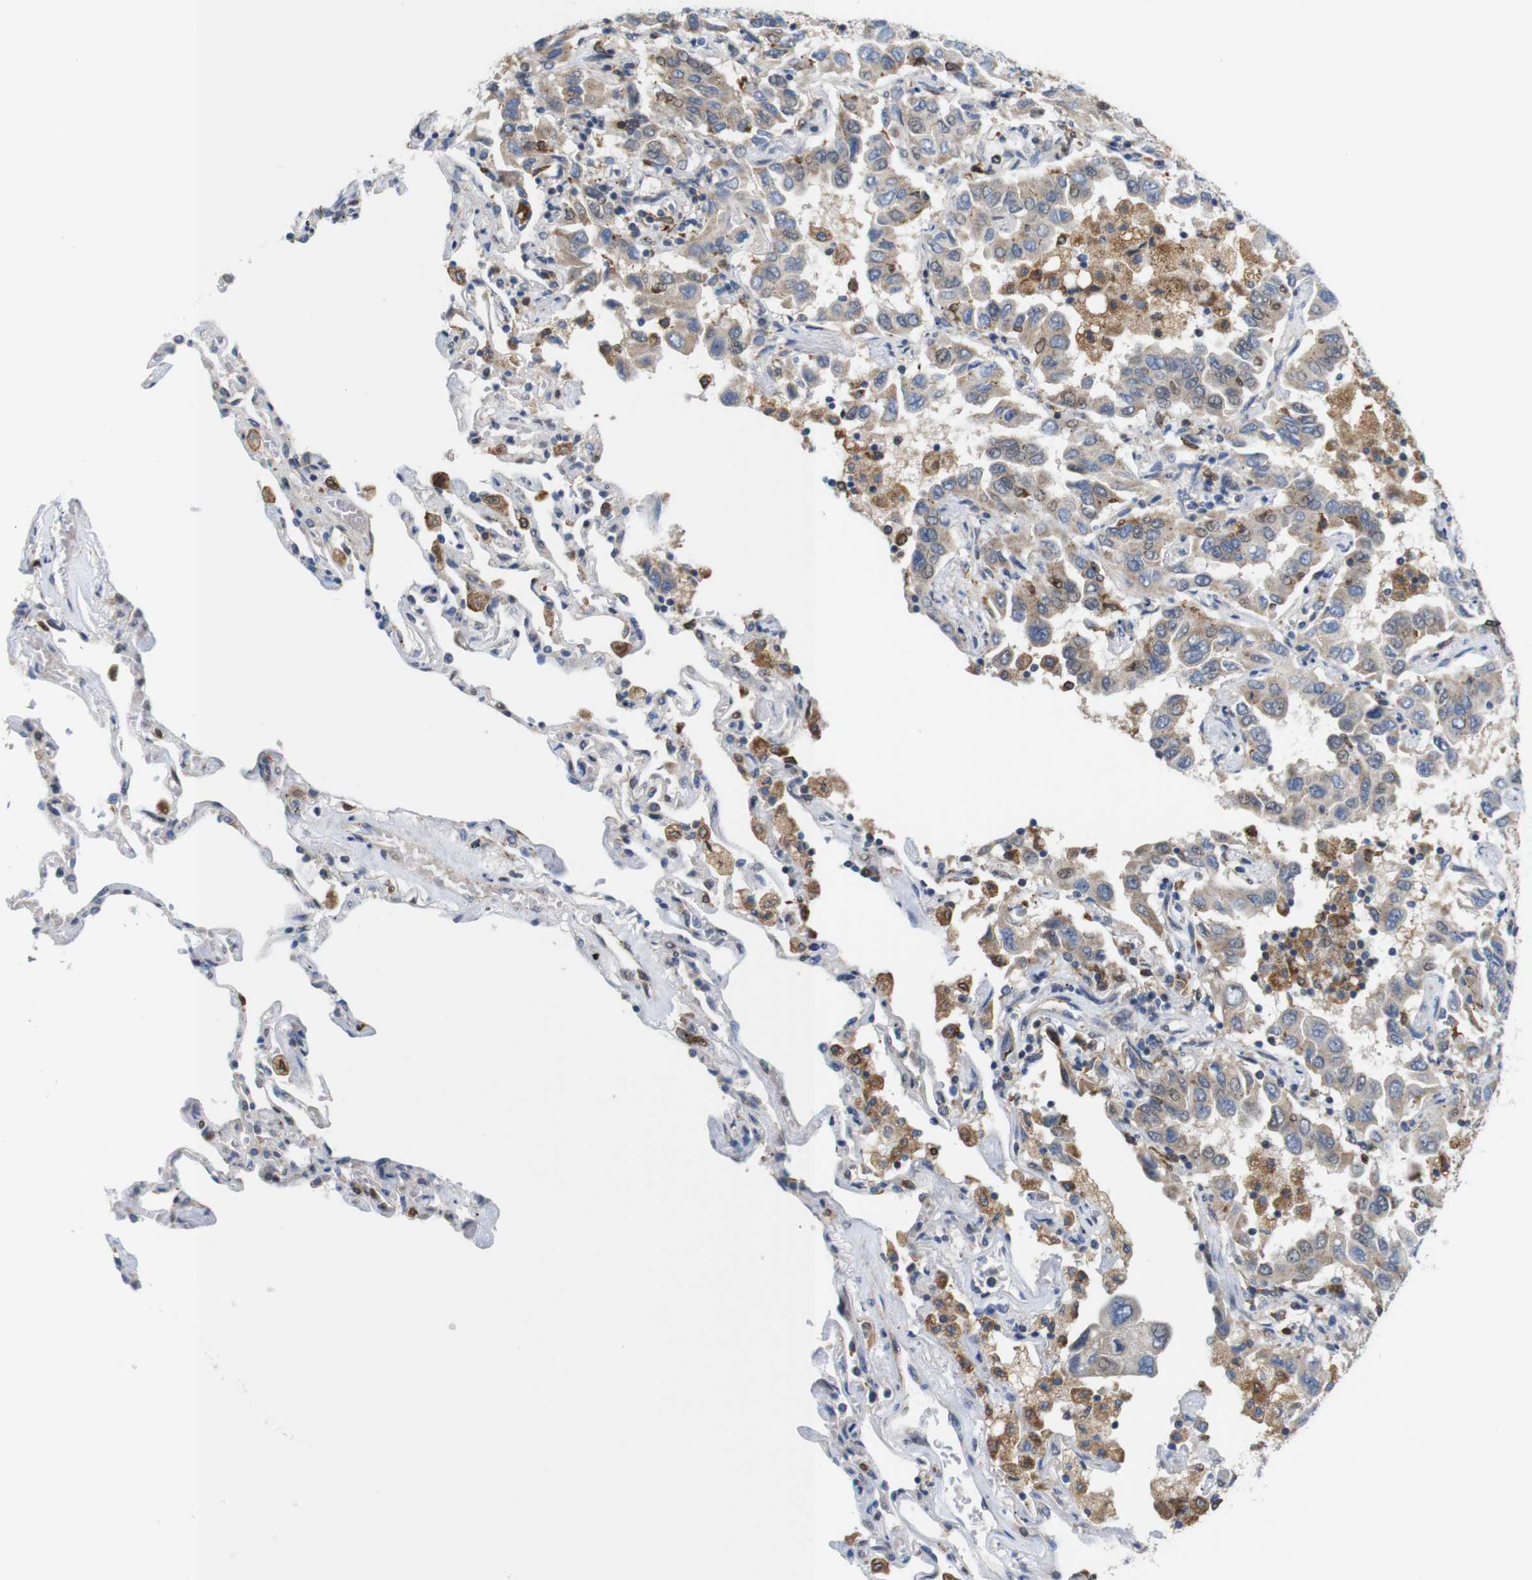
{"staining": {"intensity": "weak", "quantity": ">75%", "location": "cytoplasmic/membranous,nuclear"}, "tissue": "lung cancer", "cell_type": "Tumor cells", "image_type": "cancer", "snomed": [{"axis": "morphology", "description": "Adenocarcinoma, NOS"}, {"axis": "topography", "description": "Lung"}], "caption": "Adenocarcinoma (lung) was stained to show a protein in brown. There is low levels of weak cytoplasmic/membranous and nuclear staining in approximately >75% of tumor cells.", "gene": "PNMA8A", "patient": {"sex": "male", "age": 64}}